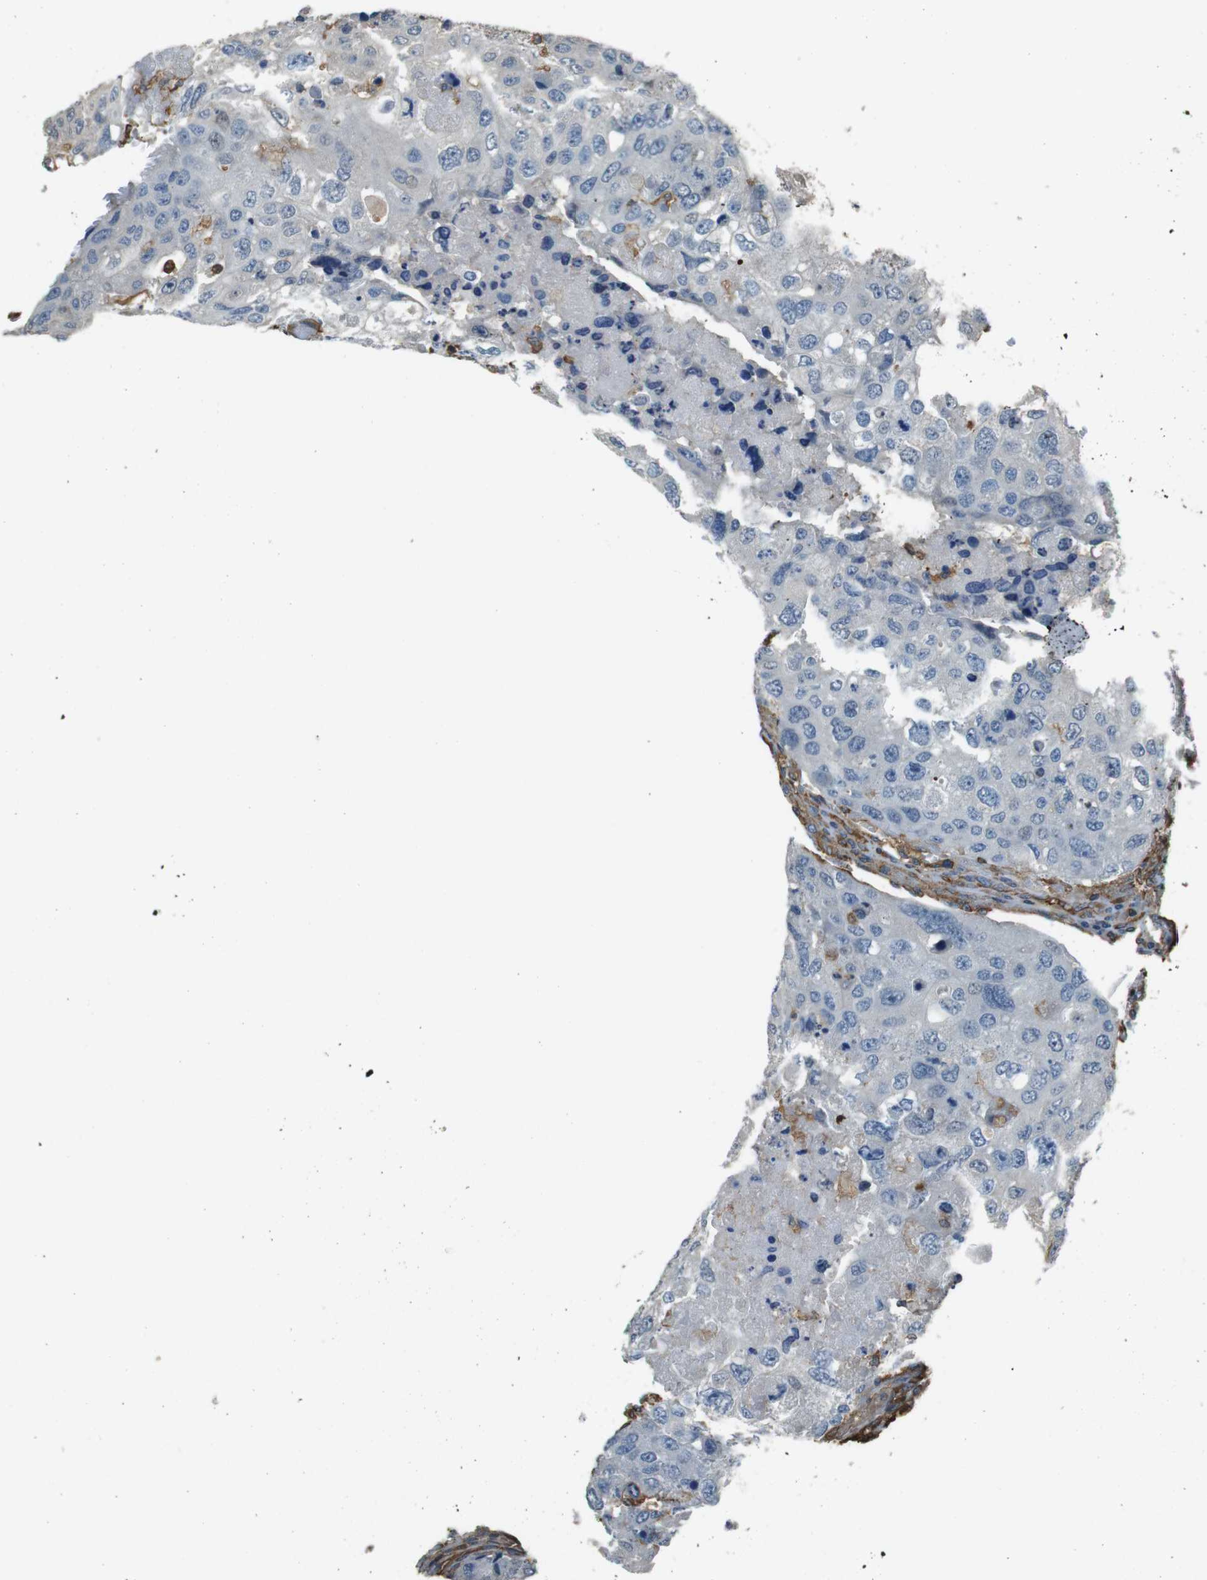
{"staining": {"intensity": "negative", "quantity": "none", "location": "none"}, "tissue": "urothelial cancer", "cell_type": "Tumor cells", "image_type": "cancer", "snomed": [{"axis": "morphology", "description": "Urothelial carcinoma, High grade"}, {"axis": "topography", "description": "Lymph node"}, {"axis": "topography", "description": "Urinary bladder"}], "caption": "An IHC histopathology image of high-grade urothelial carcinoma is shown. There is no staining in tumor cells of high-grade urothelial carcinoma.", "gene": "FCAR", "patient": {"sex": "male", "age": 51}}